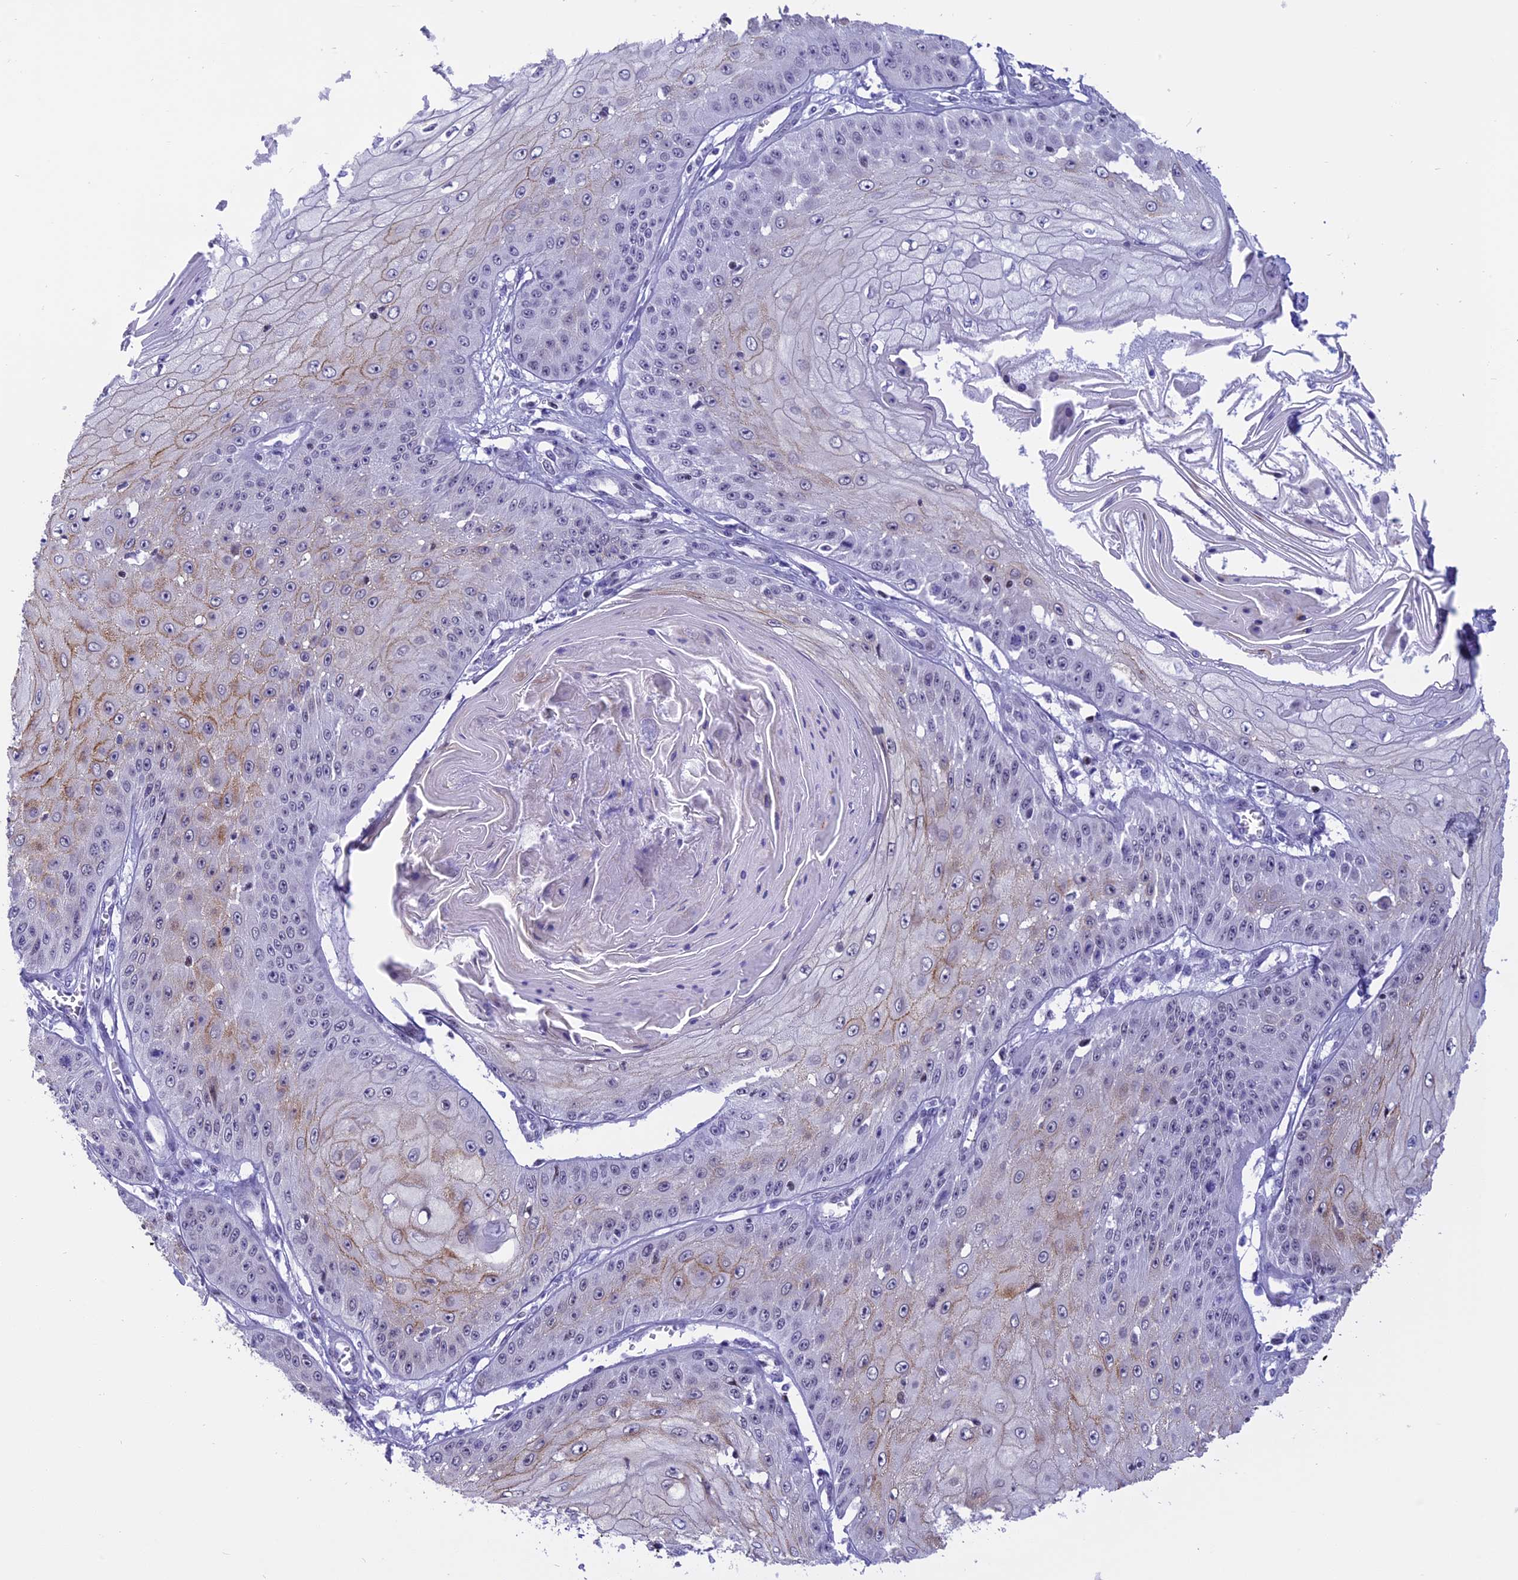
{"staining": {"intensity": "moderate", "quantity": "<25%", "location": "cytoplasmic/membranous"}, "tissue": "skin cancer", "cell_type": "Tumor cells", "image_type": "cancer", "snomed": [{"axis": "morphology", "description": "Squamous cell carcinoma, NOS"}, {"axis": "topography", "description": "Skin"}], "caption": "This photomicrograph exhibits skin squamous cell carcinoma stained with immunohistochemistry (IHC) to label a protein in brown. The cytoplasmic/membranous of tumor cells show moderate positivity for the protein. Nuclei are counter-stained blue.", "gene": "SPIRE2", "patient": {"sex": "male", "age": 70}}